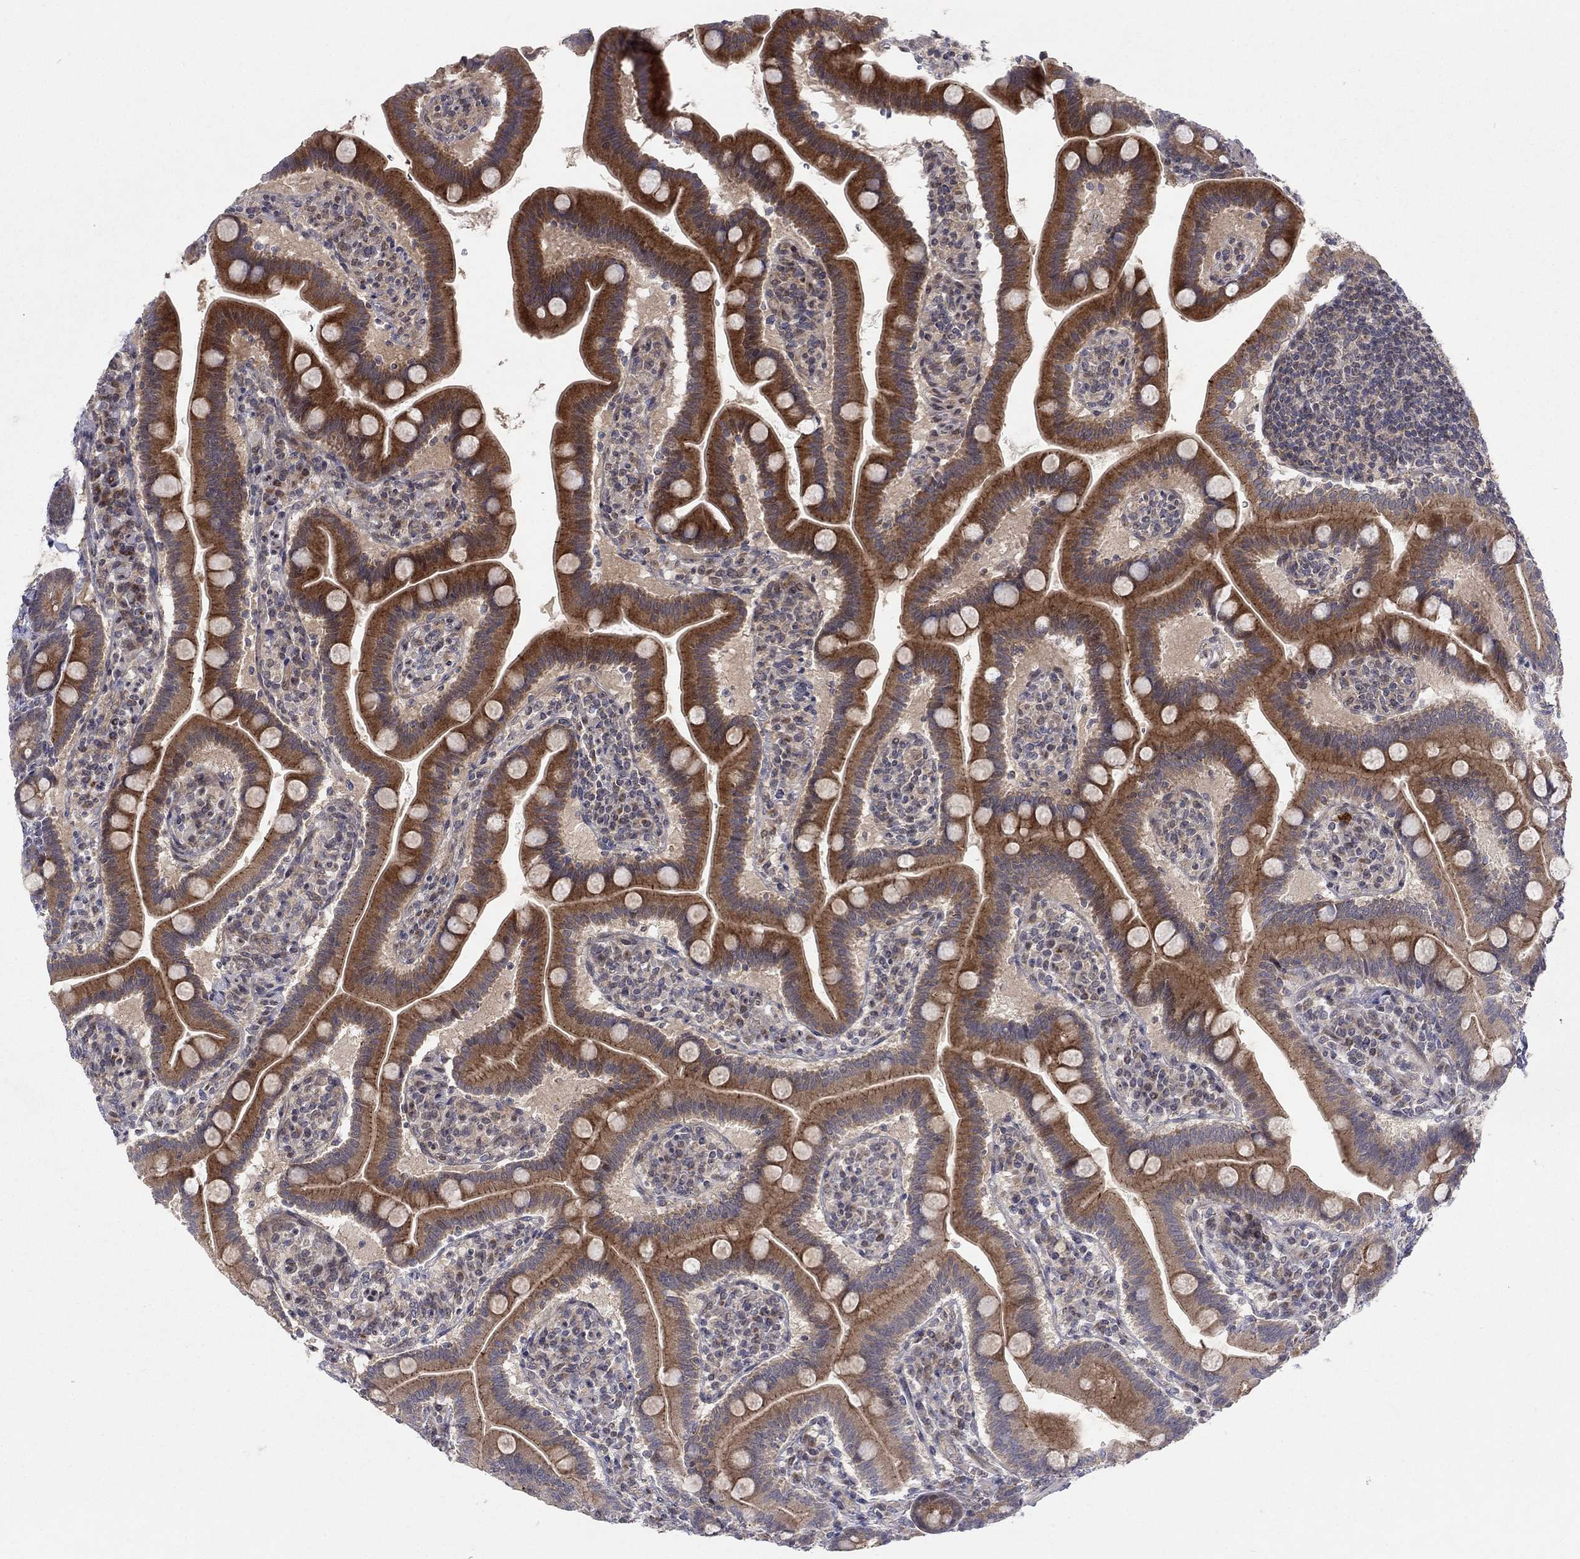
{"staining": {"intensity": "strong", "quantity": "25%-75%", "location": "cytoplasmic/membranous"}, "tissue": "small intestine", "cell_type": "Glandular cells", "image_type": "normal", "snomed": [{"axis": "morphology", "description": "Normal tissue, NOS"}, {"axis": "topography", "description": "Small intestine"}], "caption": "Protein analysis of benign small intestine reveals strong cytoplasmic/membranous positivity in about 25%-75% of glandular cells.", "gene": "WDR19", "patient": {"sex": "male", "age": 66}}